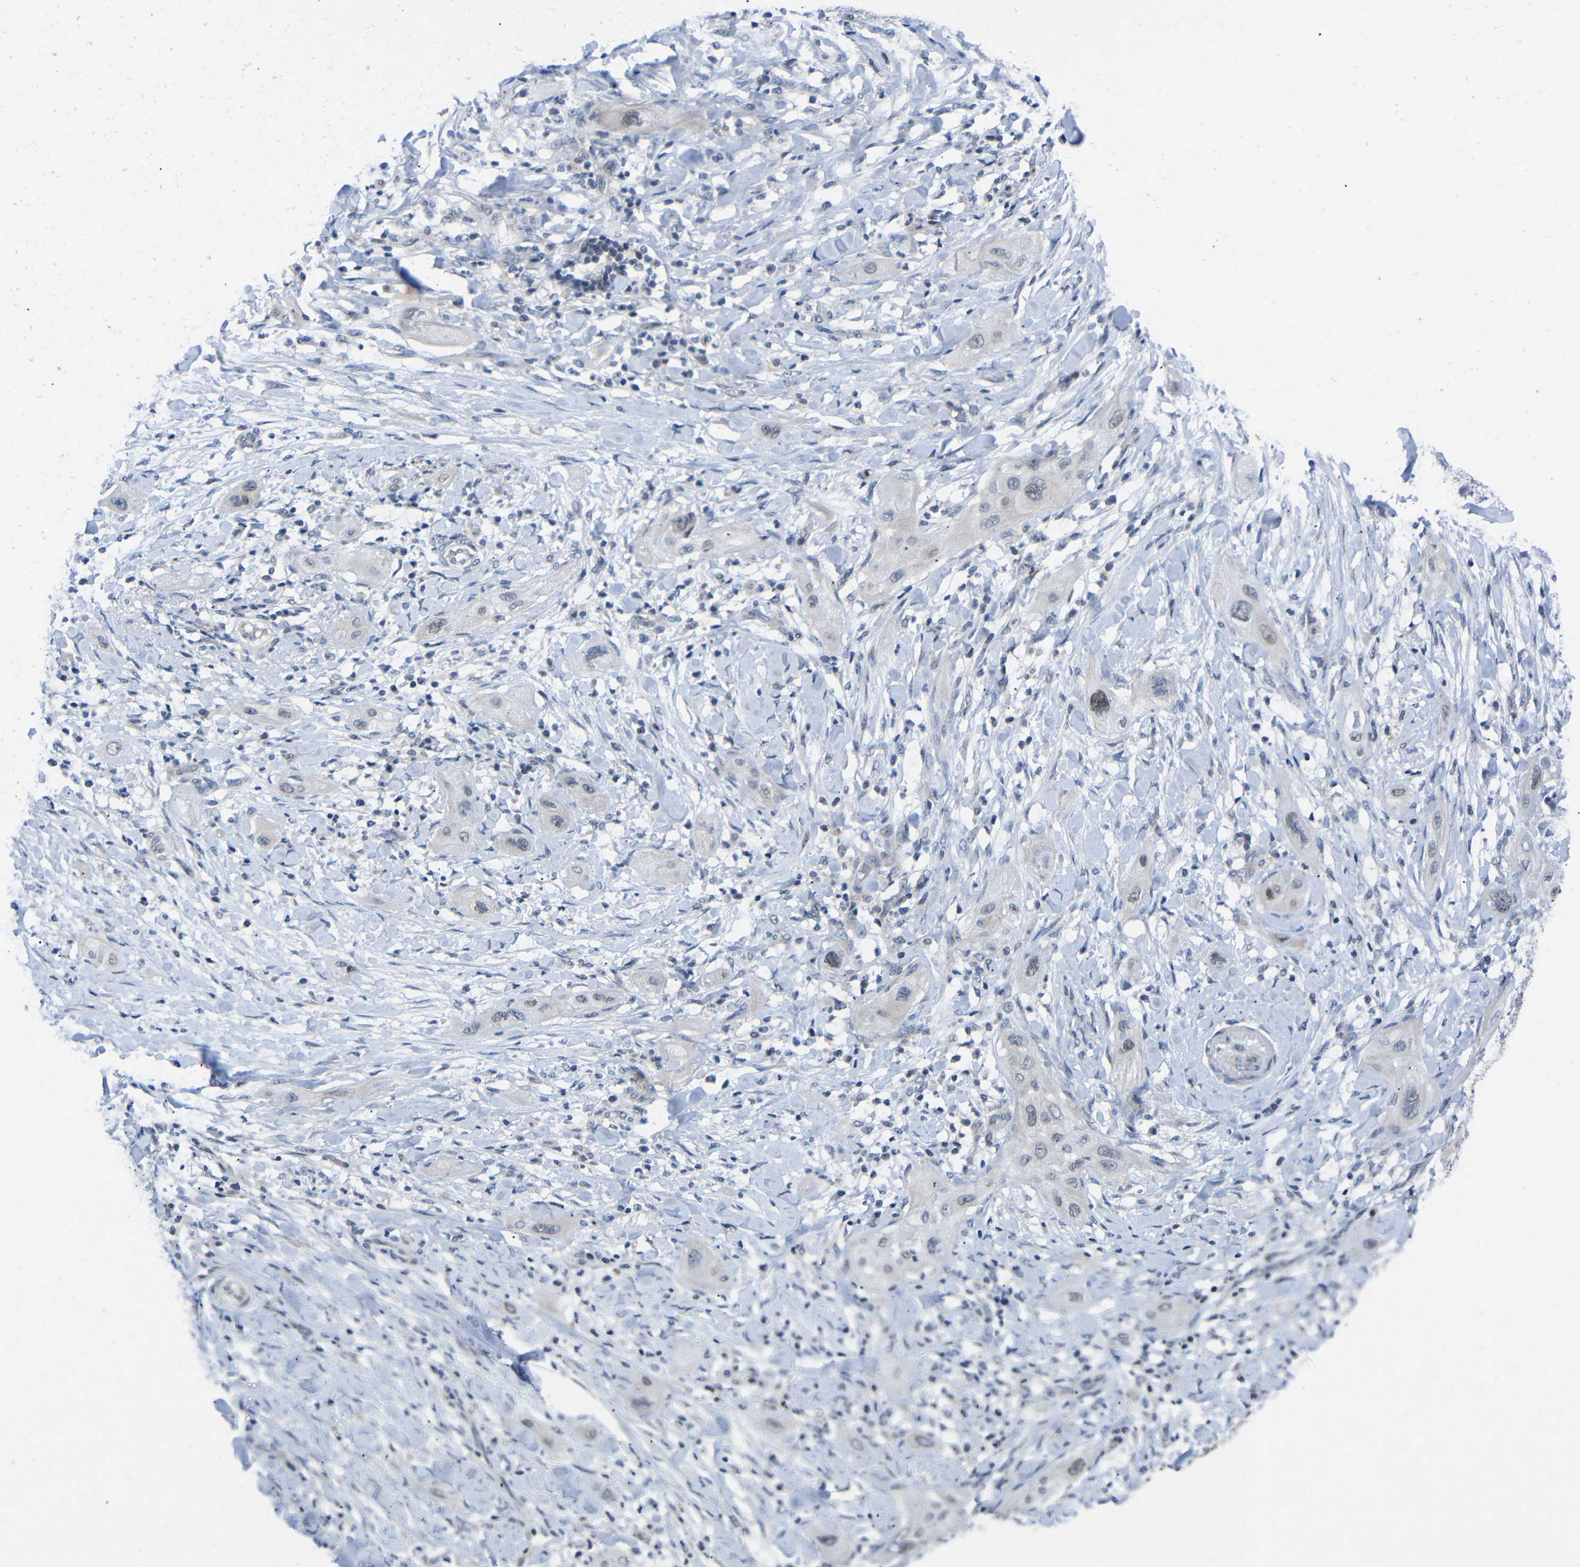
{"staining": {"intensity": "moderate", "quantity": "<25%", "location": "nuclear"}, "tissue": "lung cancer", "cell_type": "Tumor cells", "image_type": "cancer", "snomed": [{"axis": "morphology", "description": "Squamous cell carcinoma, NOS"}, {"axis": "topography", "description": "Lung"}], "caption": "Immunohistochemistry staining of lung cancer (squamous cell carcinoma), which displays low levels of moderate nuclear positivity in approximately <25% of tumor cells indicating moderate nuclear protein staining. The staining was performed using DAB (3,3'-diaminobenzidine) (brown) for protein detection and nuclei were counterstained in hematoxylin (blue).", "gene": "CMTM1", "patient": {"sex": "female", "age": 47}}